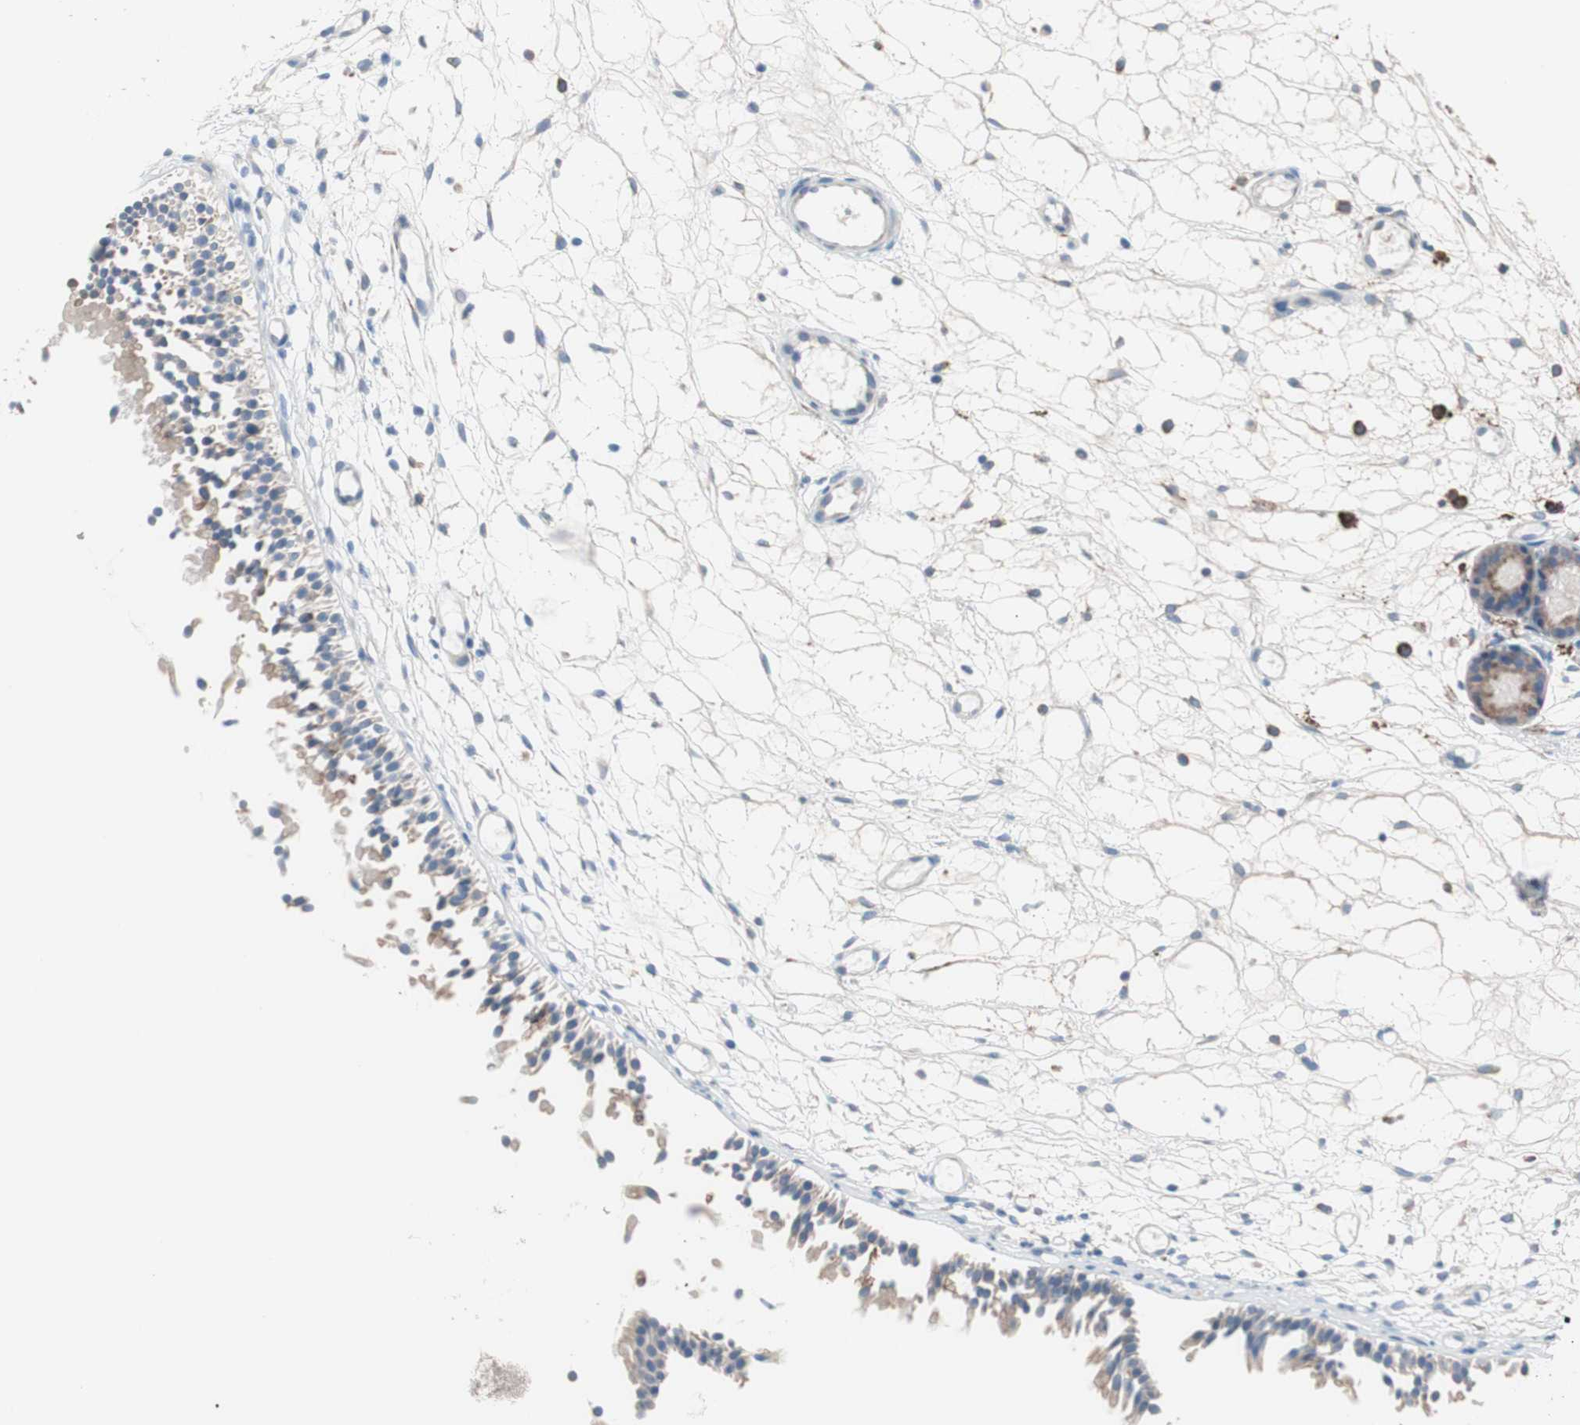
{"staining": {"intensity": "weak", "quantity": "<25%", "location": "cytoplasmic/membranous"}, "tissue": "nasopharynx", "cell_type": "Respiratory epithelial cells", "image_type": "normal", "snomed": [{"axis": "morphology", "description": "Normal tissue, NOS"}, {"axis": "topography", "description": "Nasopharynx"}], "caption": "Immunohistochemistry (IHC) image of normal human nasopharynx stained for a protein (brown), which demonstrates no positivity in respiratory epithelial cells.", "gene": "SLC27A4", "patient": {"sex": "female", "age": 54}}